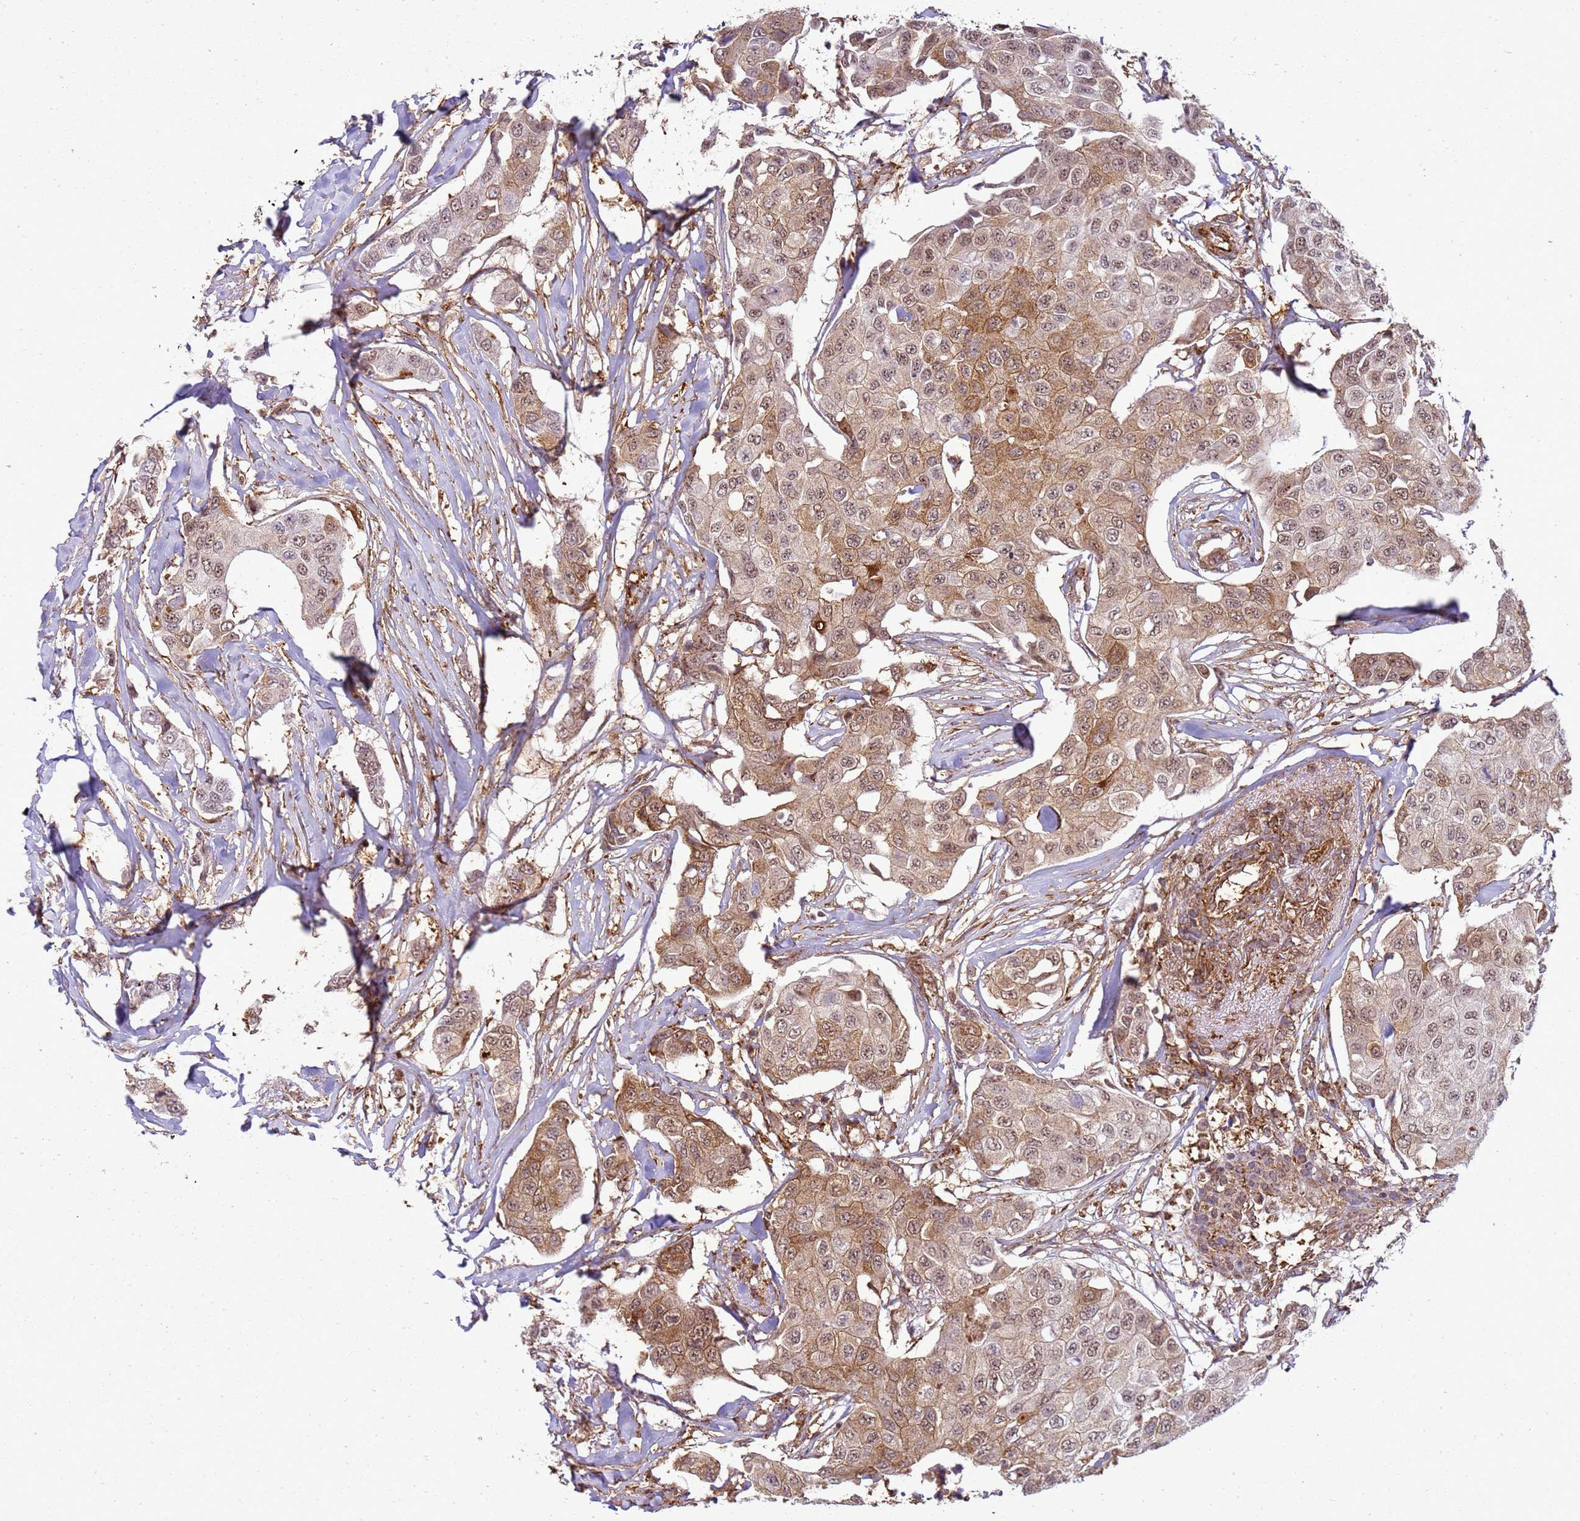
{"staining": {"intensity": "moderate", "quantity": ">75%", "location": "cytoplasmic/membranous,nuclear"}, "tissue": "breast cancer", "cell_type": "Tumor cells", "image_type": "cancer", "snomed": [{"axis": "morphology", "description": "Duct carcinoma"}, {"axis": "topography", "description": "Breast"}], "caption": "High-magnification brightfield microscopy of breast intraductal carcinoma stained with DAB (brown) and counterstained with hematoxylin (blue). tumor cells exhibit moderate cytoplasmic/membranous and nuclear positivity is present in about>75% of cells. (DAB (3,3'-diaminobenzidine) IHC, brown staining for protein, blue staining for nuclei).", "gene": "GABRE", "patient": {"sex": "female", "age": 80}}